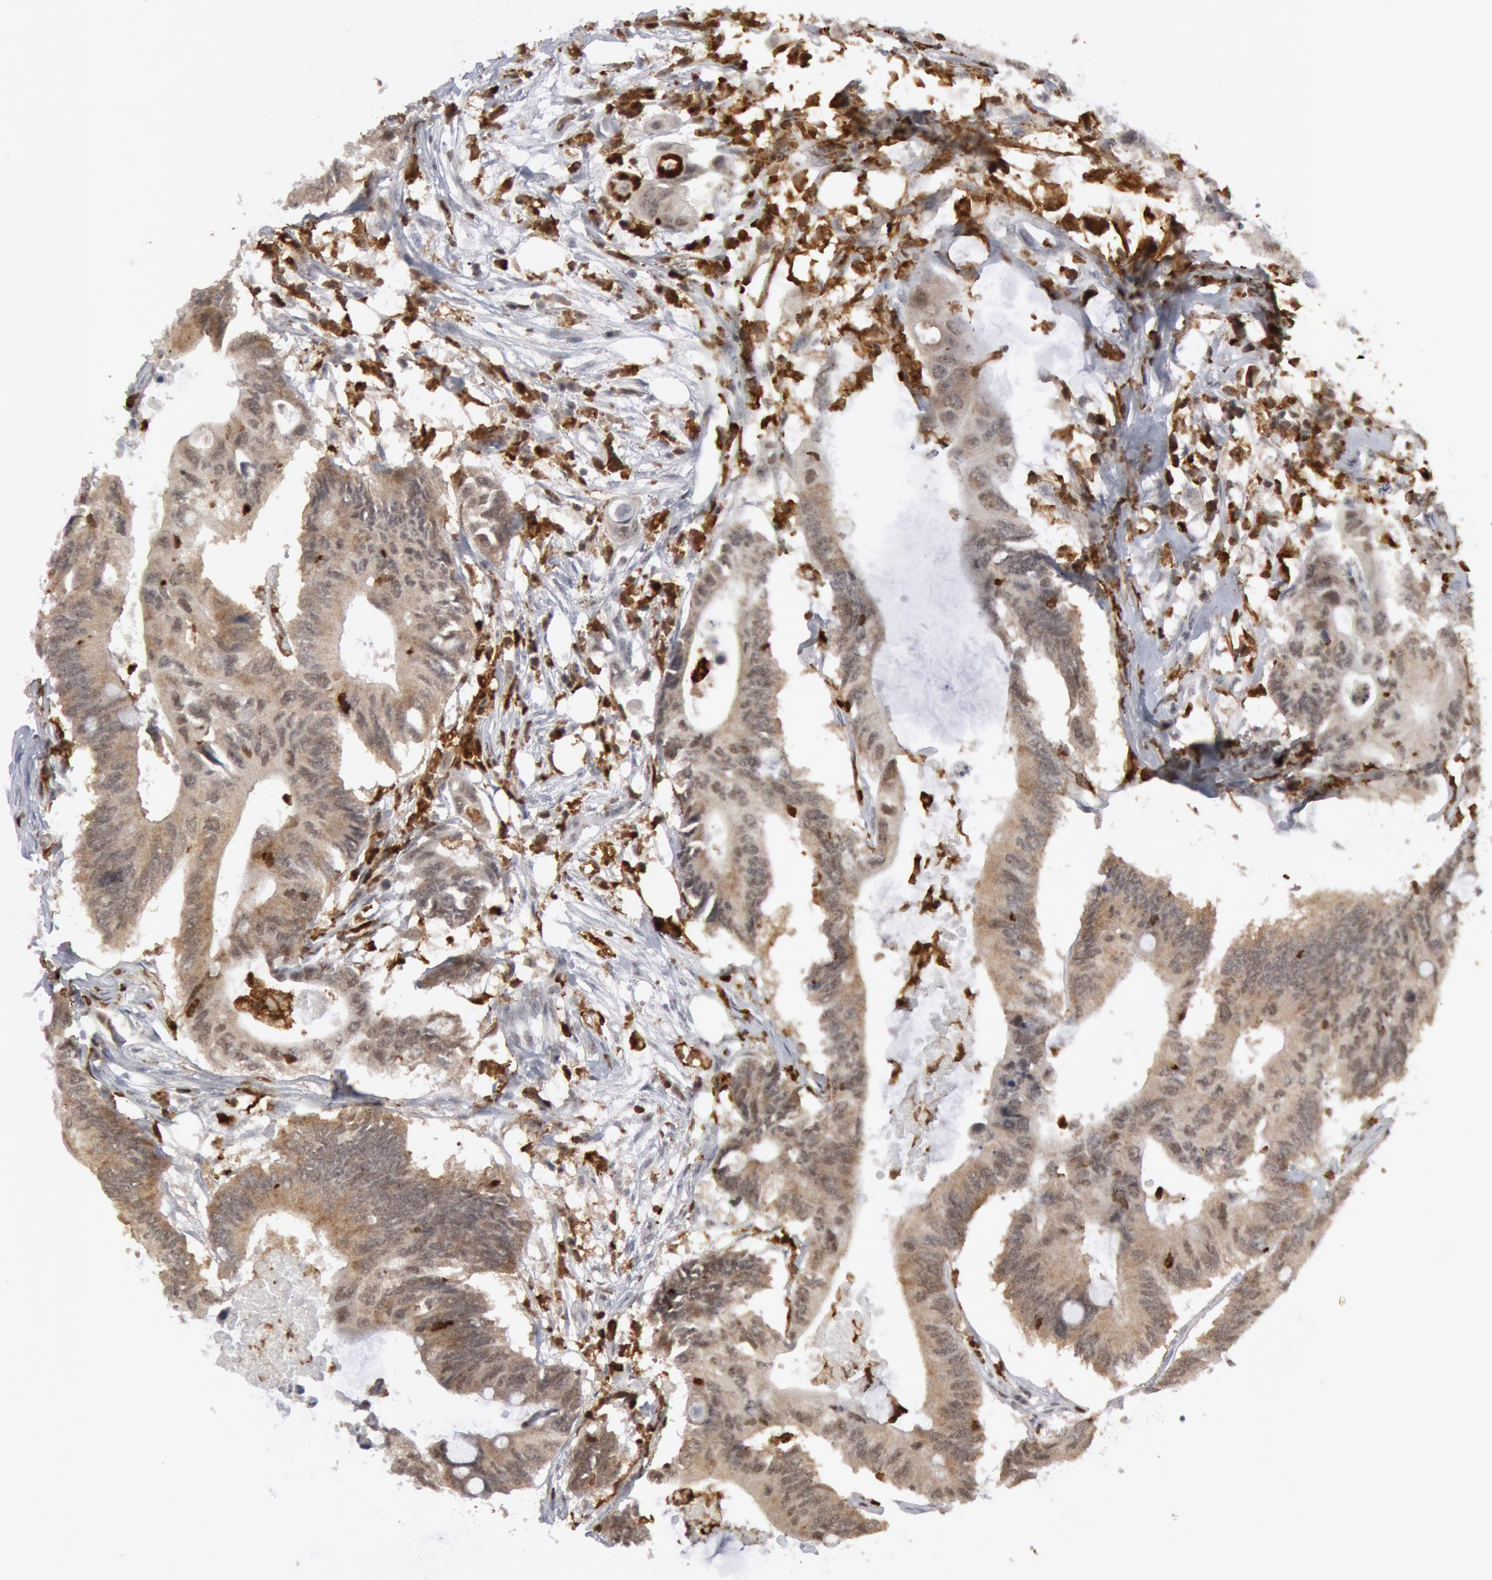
{"staining": {"intensity": "weak", "quantity": ">75%", "location": "cytoplasmic/membranous,nuclear"}, "tissue": "colorectal cancer", "cell_type": "Tumor cells", "image_type": "cancer", "snomed": [{"axis": "morphology", "description": "Adenocarcinoma, NOS"}, {"axis": "topography", "description": "Colon"}], "caption": "Immunohistochemical staining of adenocarcinoma (colorectal) displays low levels of weak cytoplasmic/membranous and nuclear protein staining in about >75% of tumor cells.", "gene": "PTPN6", "patient": {"sex": "male", "age": 71}}